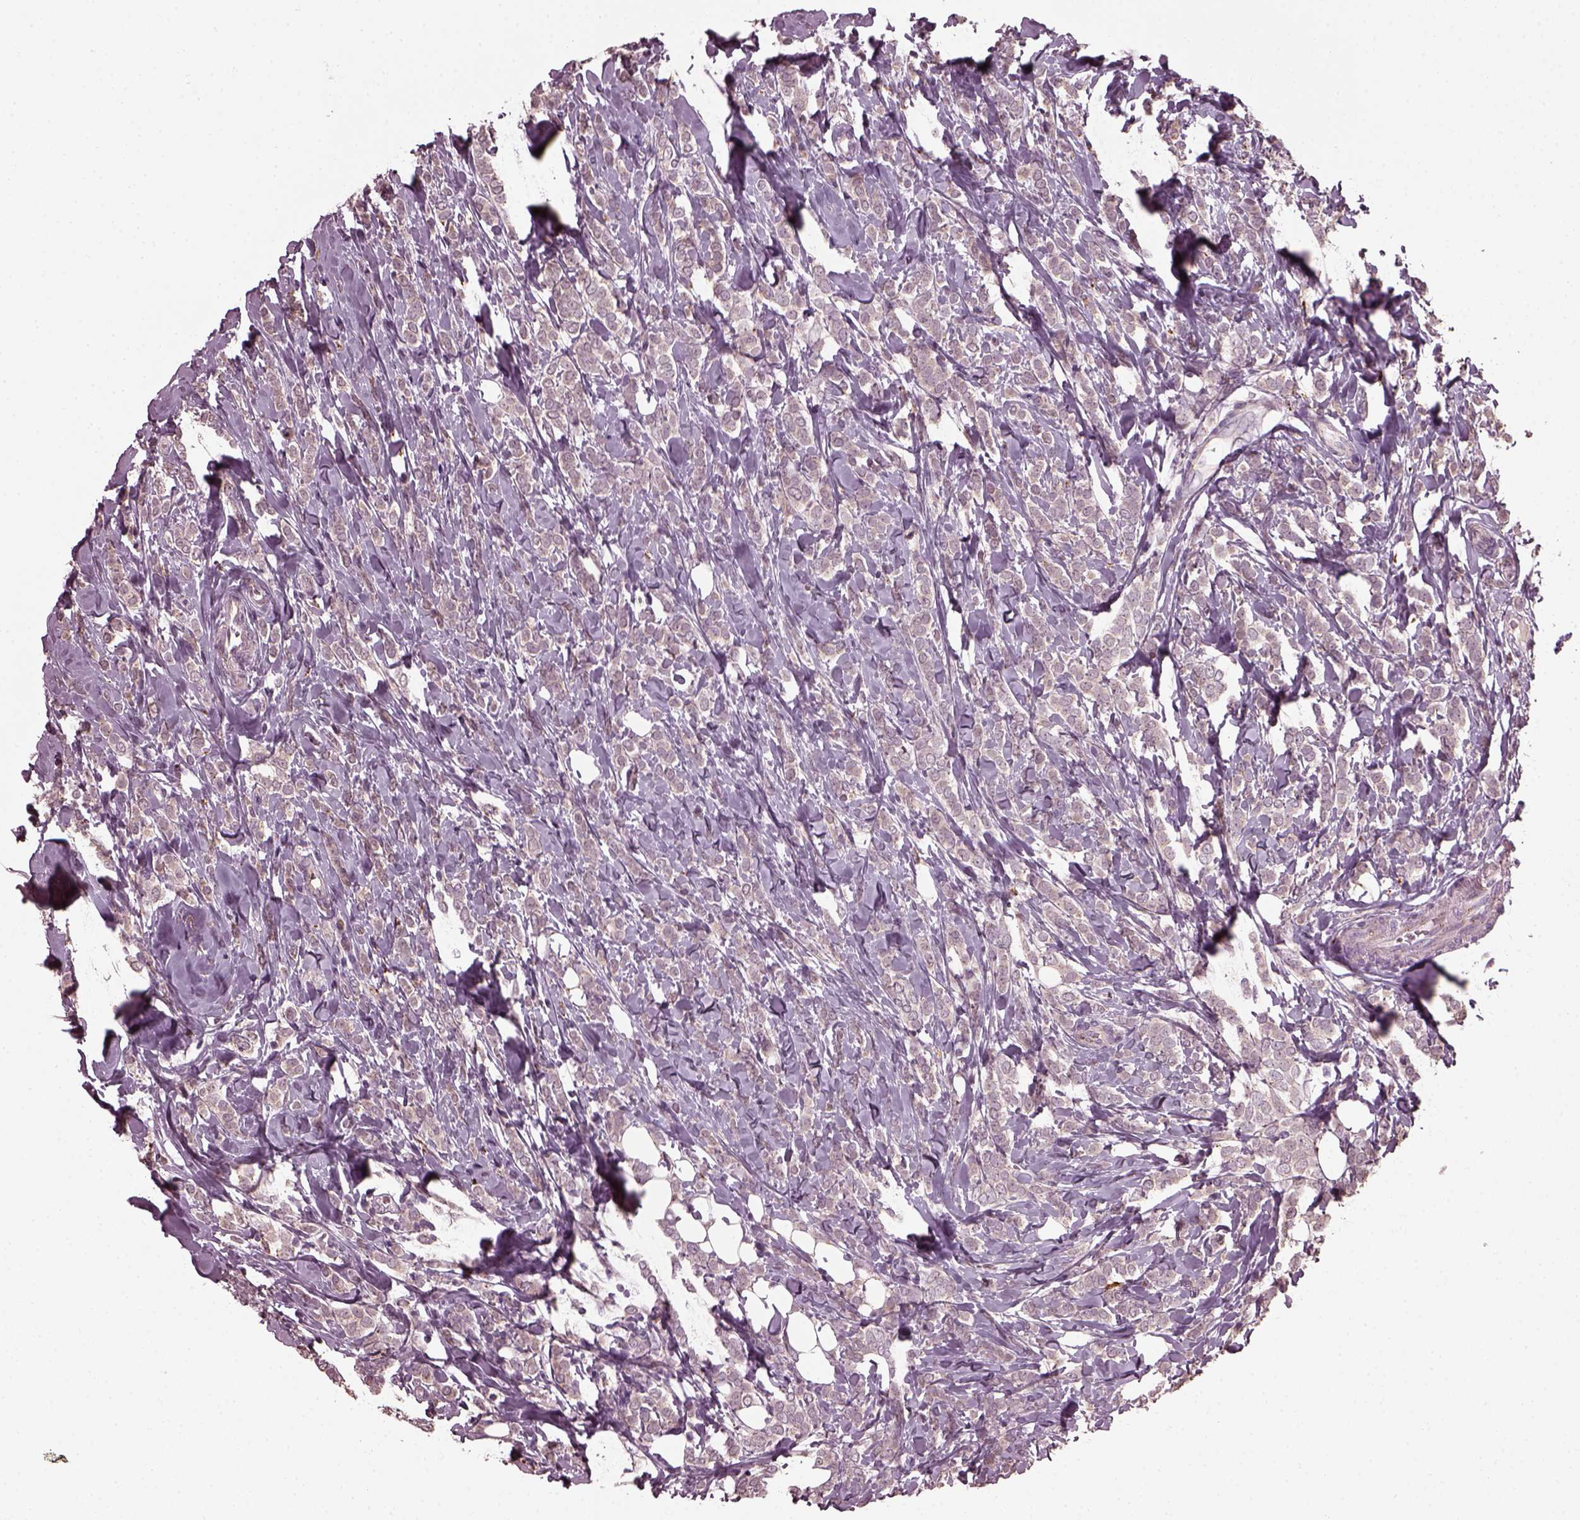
{"staining": {"intensity": "weak", "quantity": "25%-75%", "location": "cytoplasmic/membranous"}, "tissue": "breast cancer", "cell_type": "Tumor cells", "image_type": "cancer", "snomed": [{"axis": "morphology", "description": "Lobular carcinoma"}, {"axis": "topography", "description": "Breast"}], "caption": "Lobular carcinoma (breast) stained with immunohistochemistry (IHC) displays weak cytoplasmic/membranous staining in about 25%-75% of tumor cells.", "gene": "RUFY3", "patient": {"sex": "female", "age": 49}}